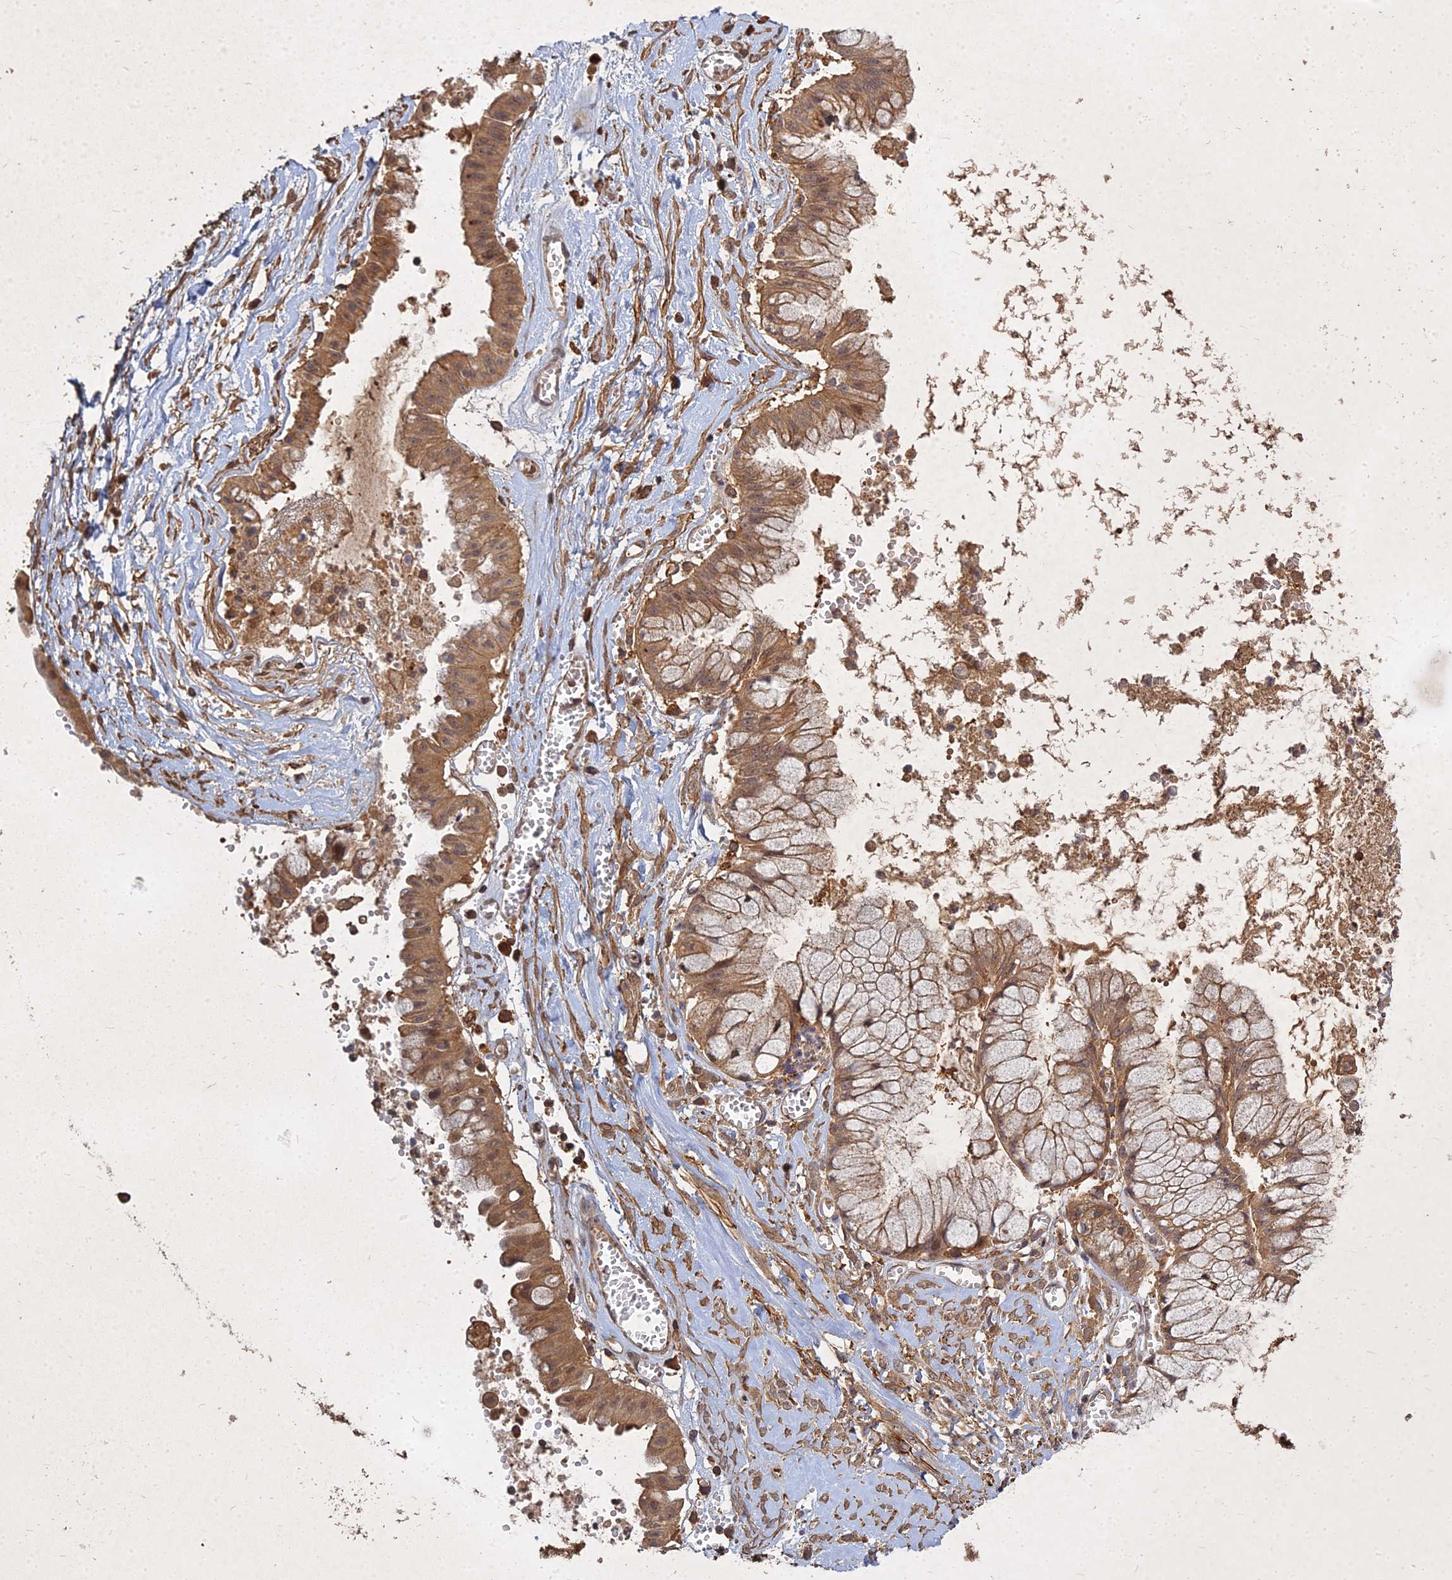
{"staining": {"intensity": "moderate", "quantity": ">75%", "location": "cytoplasmic/membranous"}, "tissue": "ovarian cancer", "cell_type": "Tumor cells", "image_type": "cancer", "snomed": [{"axis": "morphology", "description": "Cystadenocarcinoma, mucinous, NOS"}, {"axis": "topography", "description": "Ovary"}], "caption": "The image shows immunohistochemical staining of mucinous cystadenocarcinoma (ovarian). There is moderate cytoplasmic/membranous expression is identified in about >75% of tumor cells. The protein of interest is shown in brown color, while the nuclei are stained blue.", "gene": "UBE2W", "patient": {"sex": "female", "age": 70}}